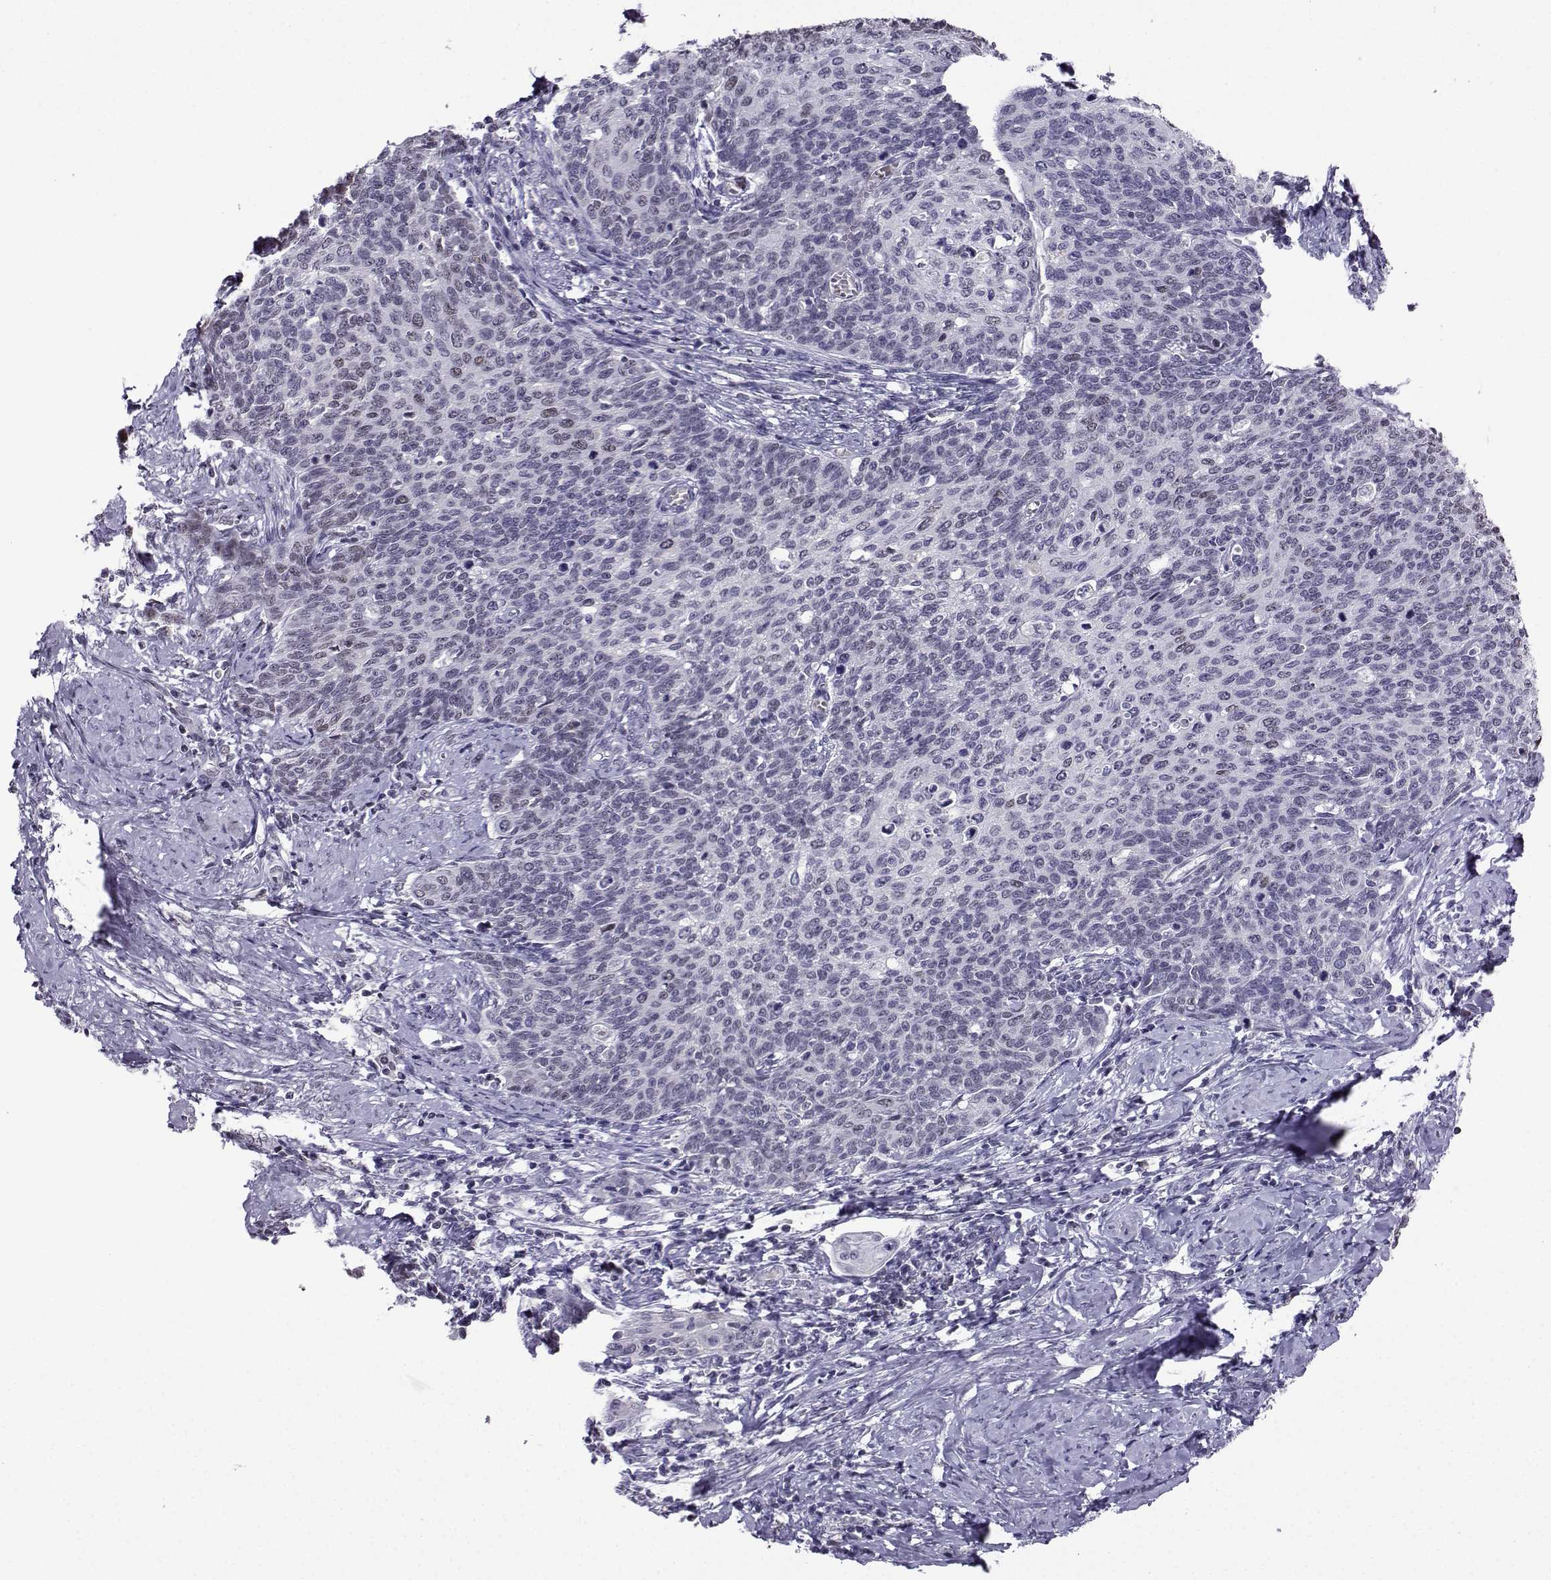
{"staining": {"intensity": "negative", "quantity": "none", "location": "none"}, "tissue": "cervical cancer", "cell_type": "Tumor cells", "image_type": "cancer", "snomed": [{"axis": "morphology", "description": "Normal tissue, NOS"}, {"axis": "morphology", "description": "Squamous cell carcinoma, NOS"}, {"axis": "topography", "description": "Cervix"}], "caption": "Photomicrograph shows no significant protein staining in tumor cells of cervical squamous cell carcinoma.", "gene": "LRFN2", "patient": {"sex": "female", "age": 39}}